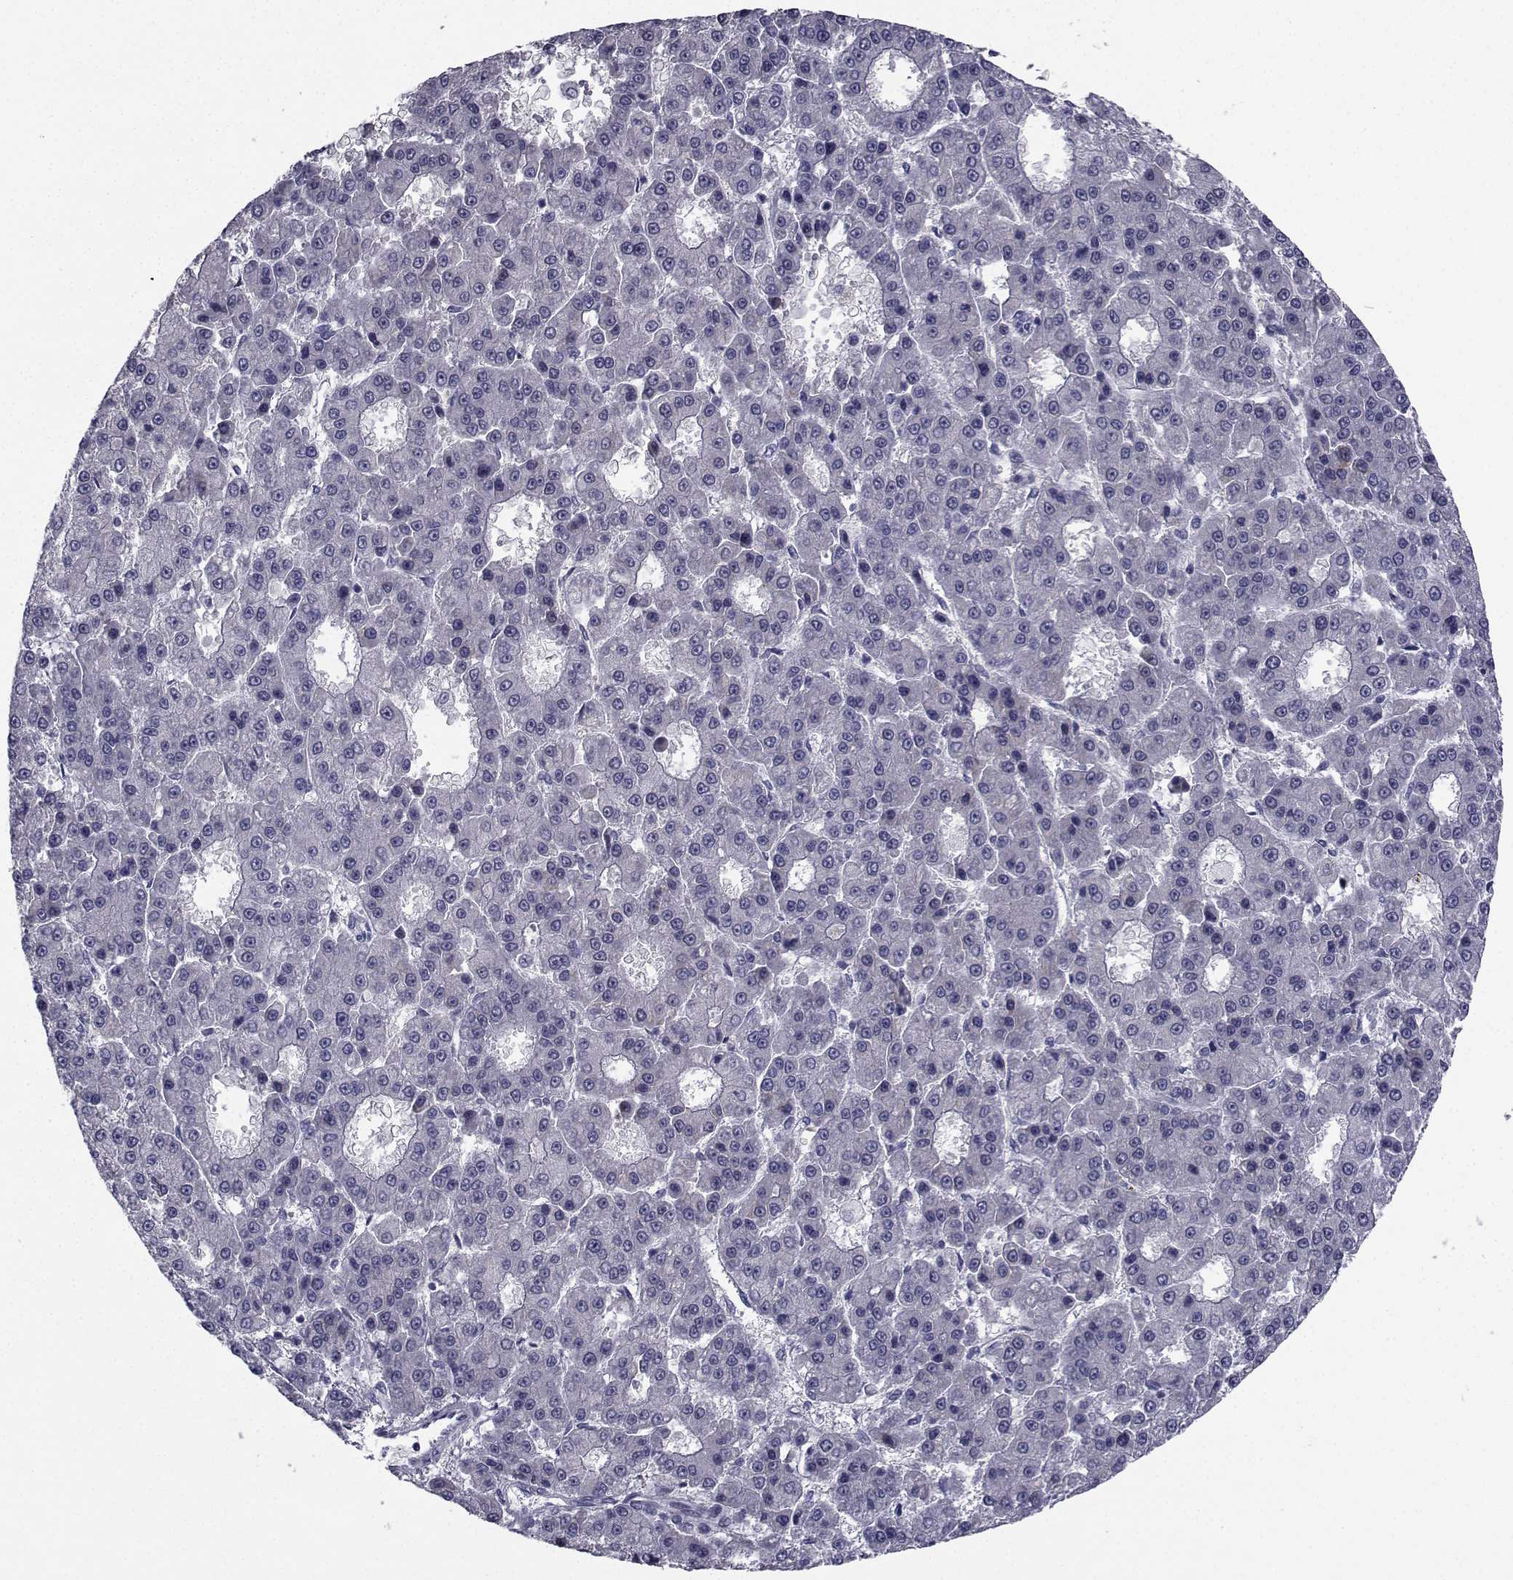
{"staining": {"intensity": "negative", "quantity": "none", "location": "none"}, "tissue": "liver cancer", "cell_type": "Tumor cells", "image_type": "cancer", "snomed": [{"axis": "morphology", "description": "Carcinoma, Hepatocellular, NOS"}, {"axis": "topography", "description": "Liver"}], "caption": "Protein analysis of liver cancer shows no significant positivity in tumor cells. (Brightfield microscopy of DAB immunohistochemistry (IHC) at high magnification).", "gene": "CHRNA1", "patient": {"sex": "male", "age": 70}}